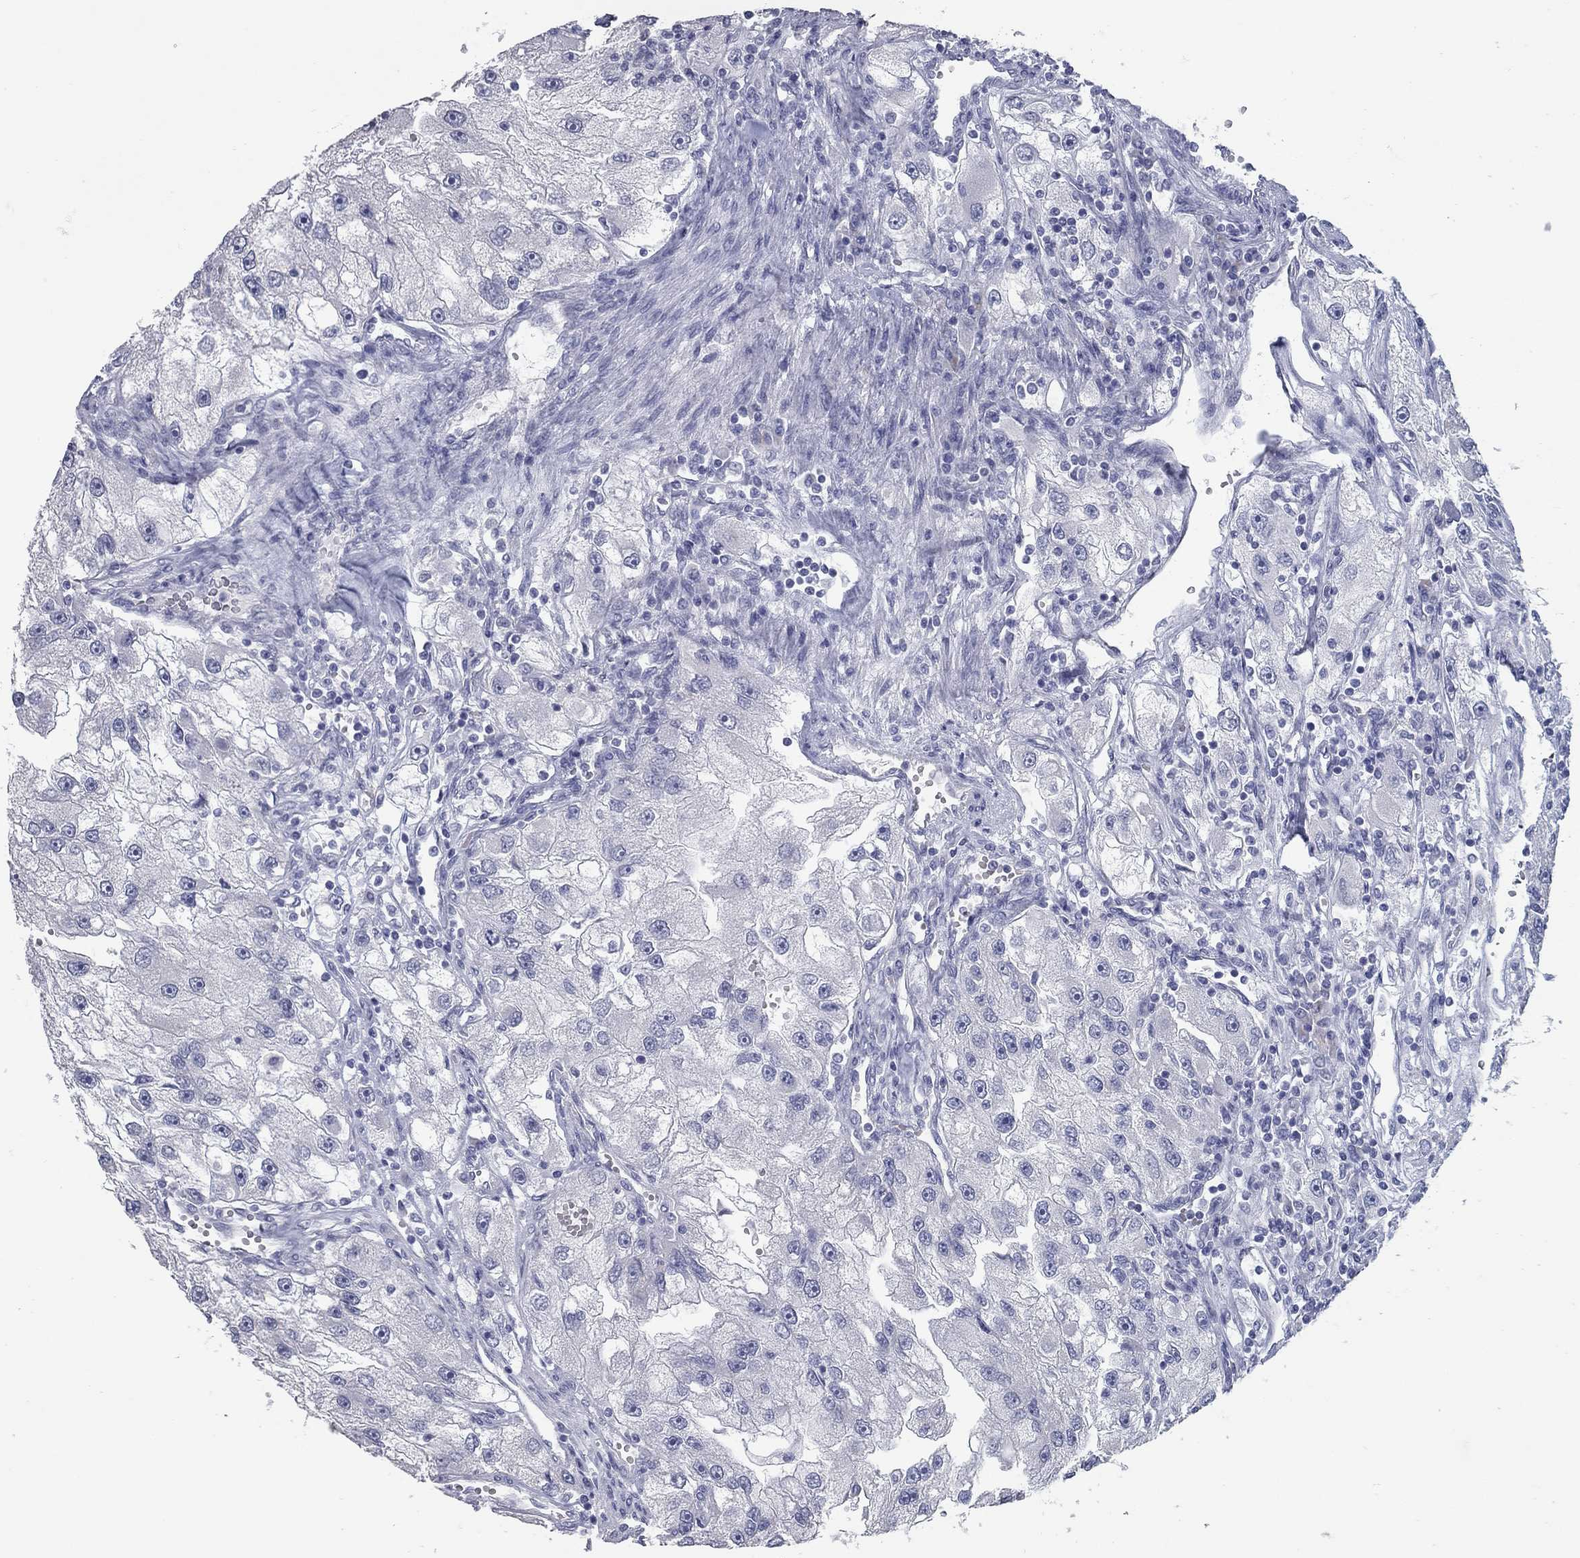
{"staining": {"intensity": "negative", "quantity": "none", "location": "none"}, "tissue": "renal cancer", "cell_type": "Tumor cells", "image_type": "cancer", "snomed": [{"axis": "morphology", "description": "Adenocarcinoma, NOS"}, {"axis": "topography", "description": "Kidney"}], "caption": "There is no significant staining in tumor cells of renal cancer.", "gene": "TAC1", "patient": {"sex": "male", "age": 63}}